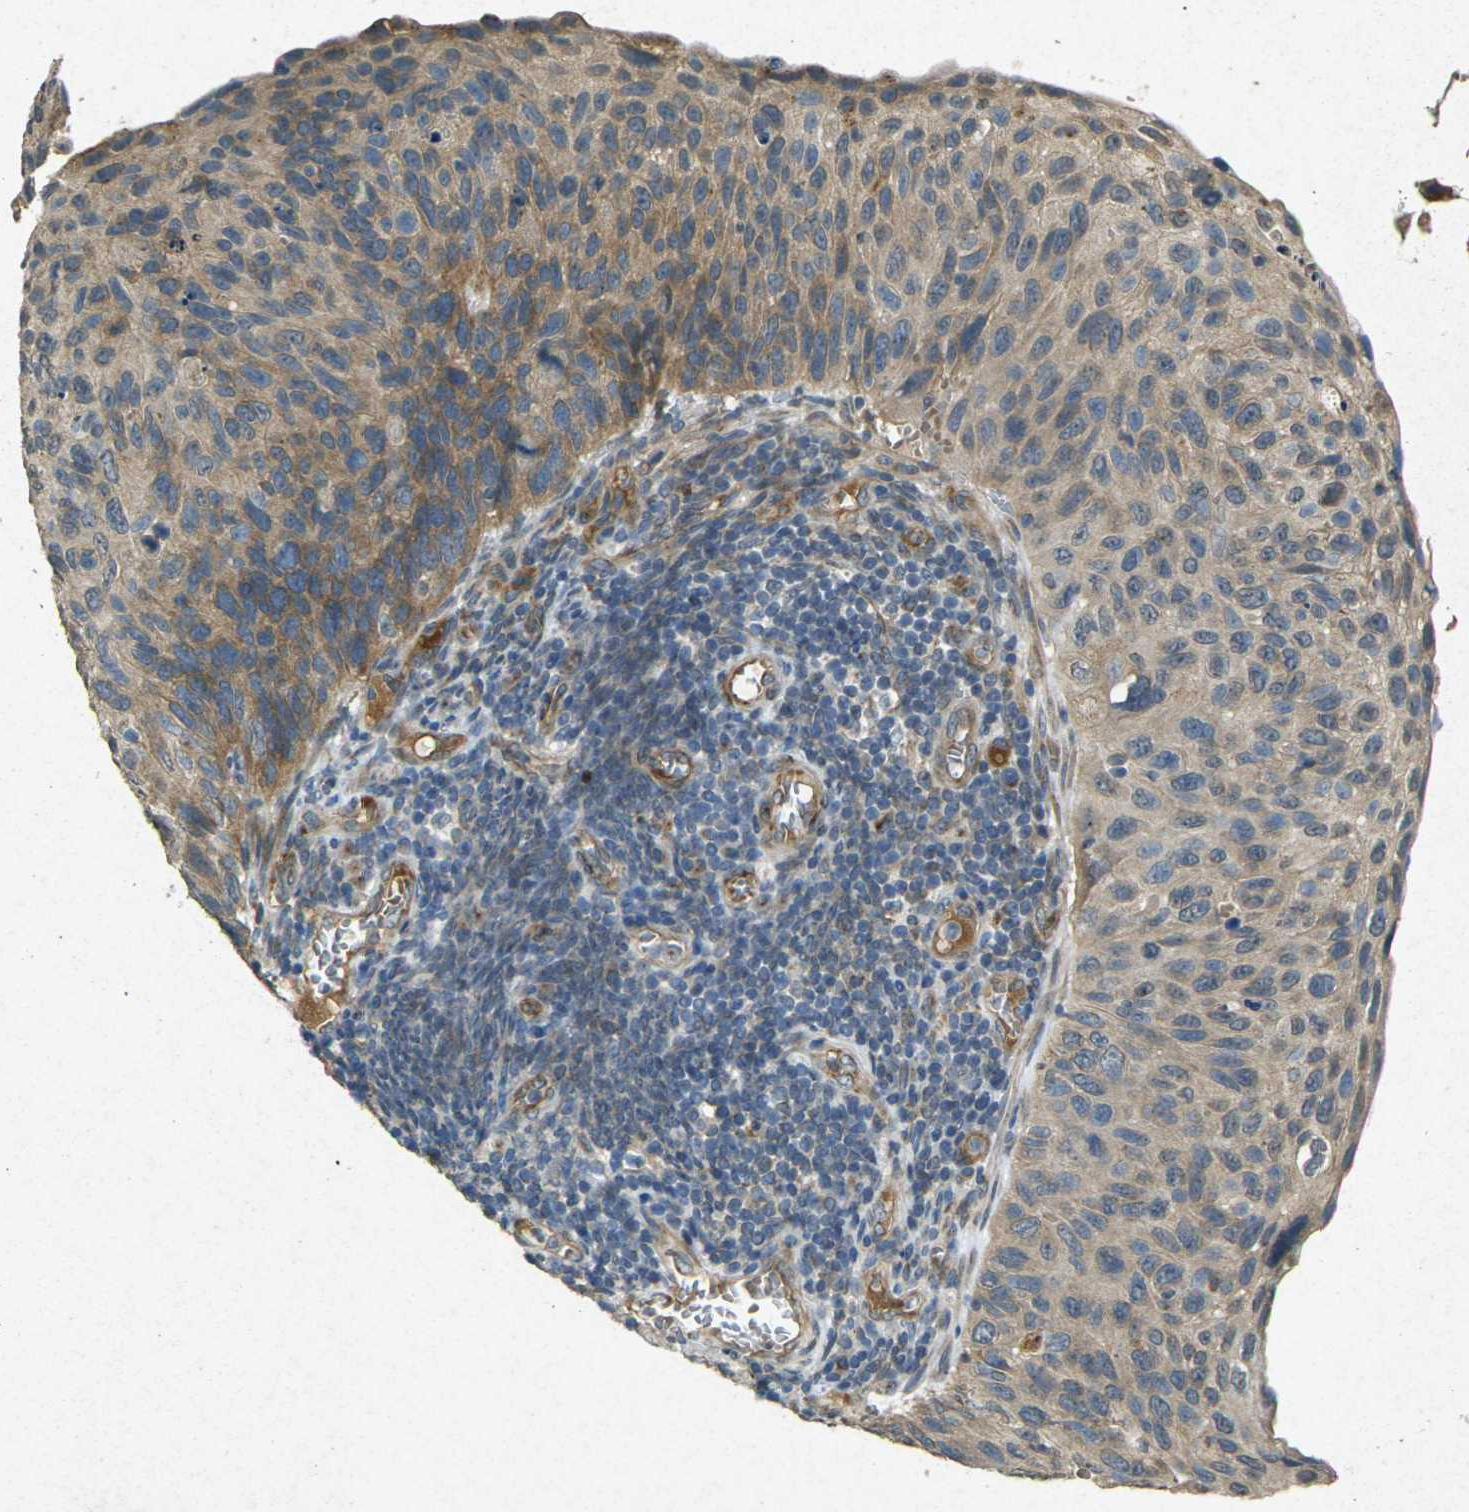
{"staining": {"intensity": "moderate", "quantity": ">75%", "location": "cytoplasmic/membranous"}, "tissue": "cervical cancer", "cell_type": "Tumor cells", "image_type": "cancer", "snomed": [{"axis": "morphology", "description": "Squamous cell carcinoma, NOS"}, {"axis": "topography", "description": "Cervix"}], "caption": "Immunohistochemical staining of squamous cell carcinoma (cervical) reveals medium levels of moderate cytoplasmic/membranous protein staining in approximately >75% of tumor cells.", "gene": "RGMA", "patient": {"sex": "female", "age": 70}}